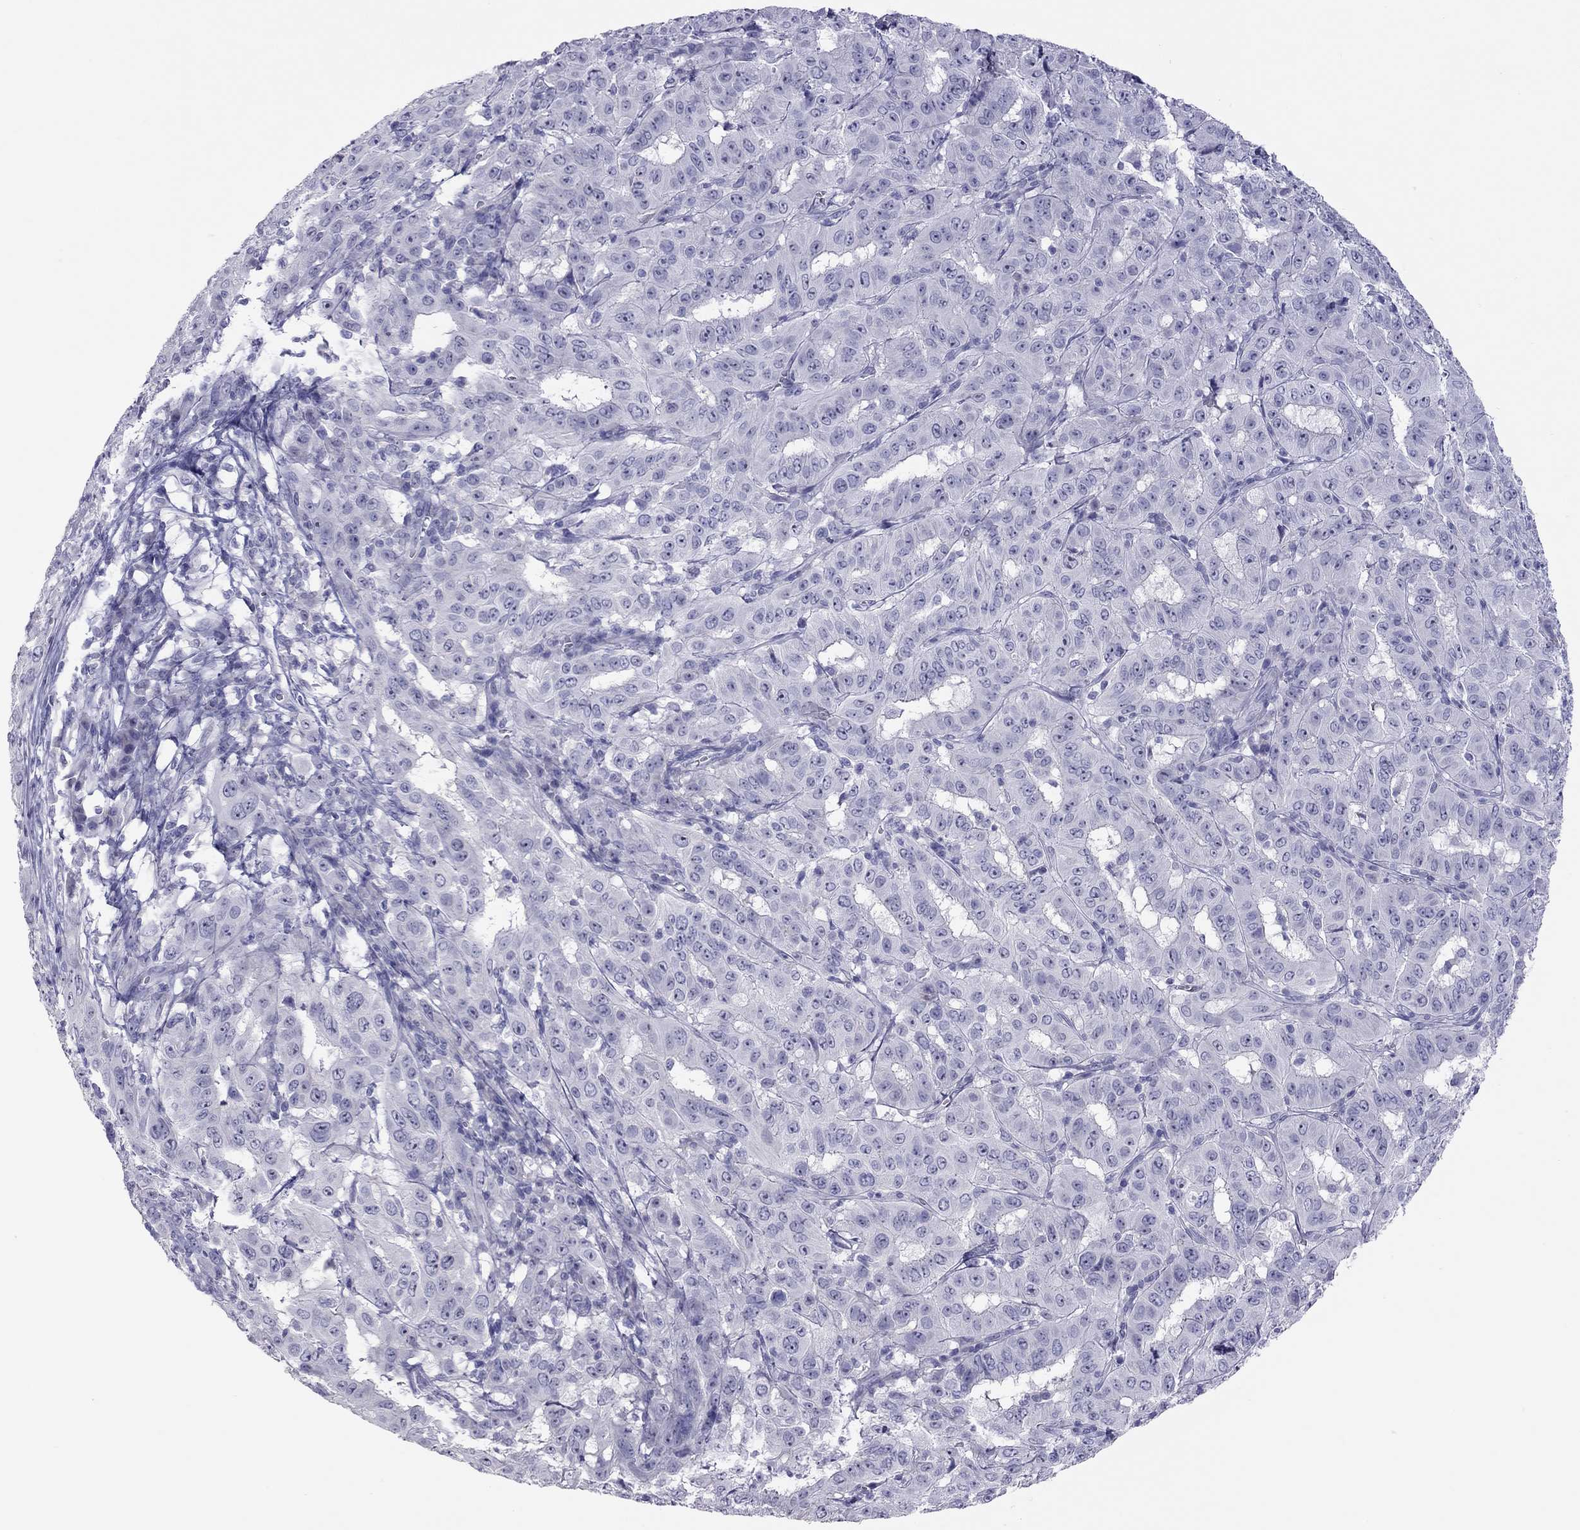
{"staining": {"intensity": "negative", "quantity": "none", "location": "none"}, "tissue": "pancreatic cancer", "cell_type": "Tumor cells", "image_type": "cancer", "snomed": [{"axis": "morphology", "description": "Adenocarcinoma, NOS"}, {"axis": "topography", "description": "Pancreas"}], "caption": "Immunohistochemistry histopathology image of pancreatic cancer (adenocarcinoma) stained for a protein (brown), which demonstrates no positivity in tumor cells.", "gene": "IL17REL", "patient": {"sex": "male", "age": 63}}